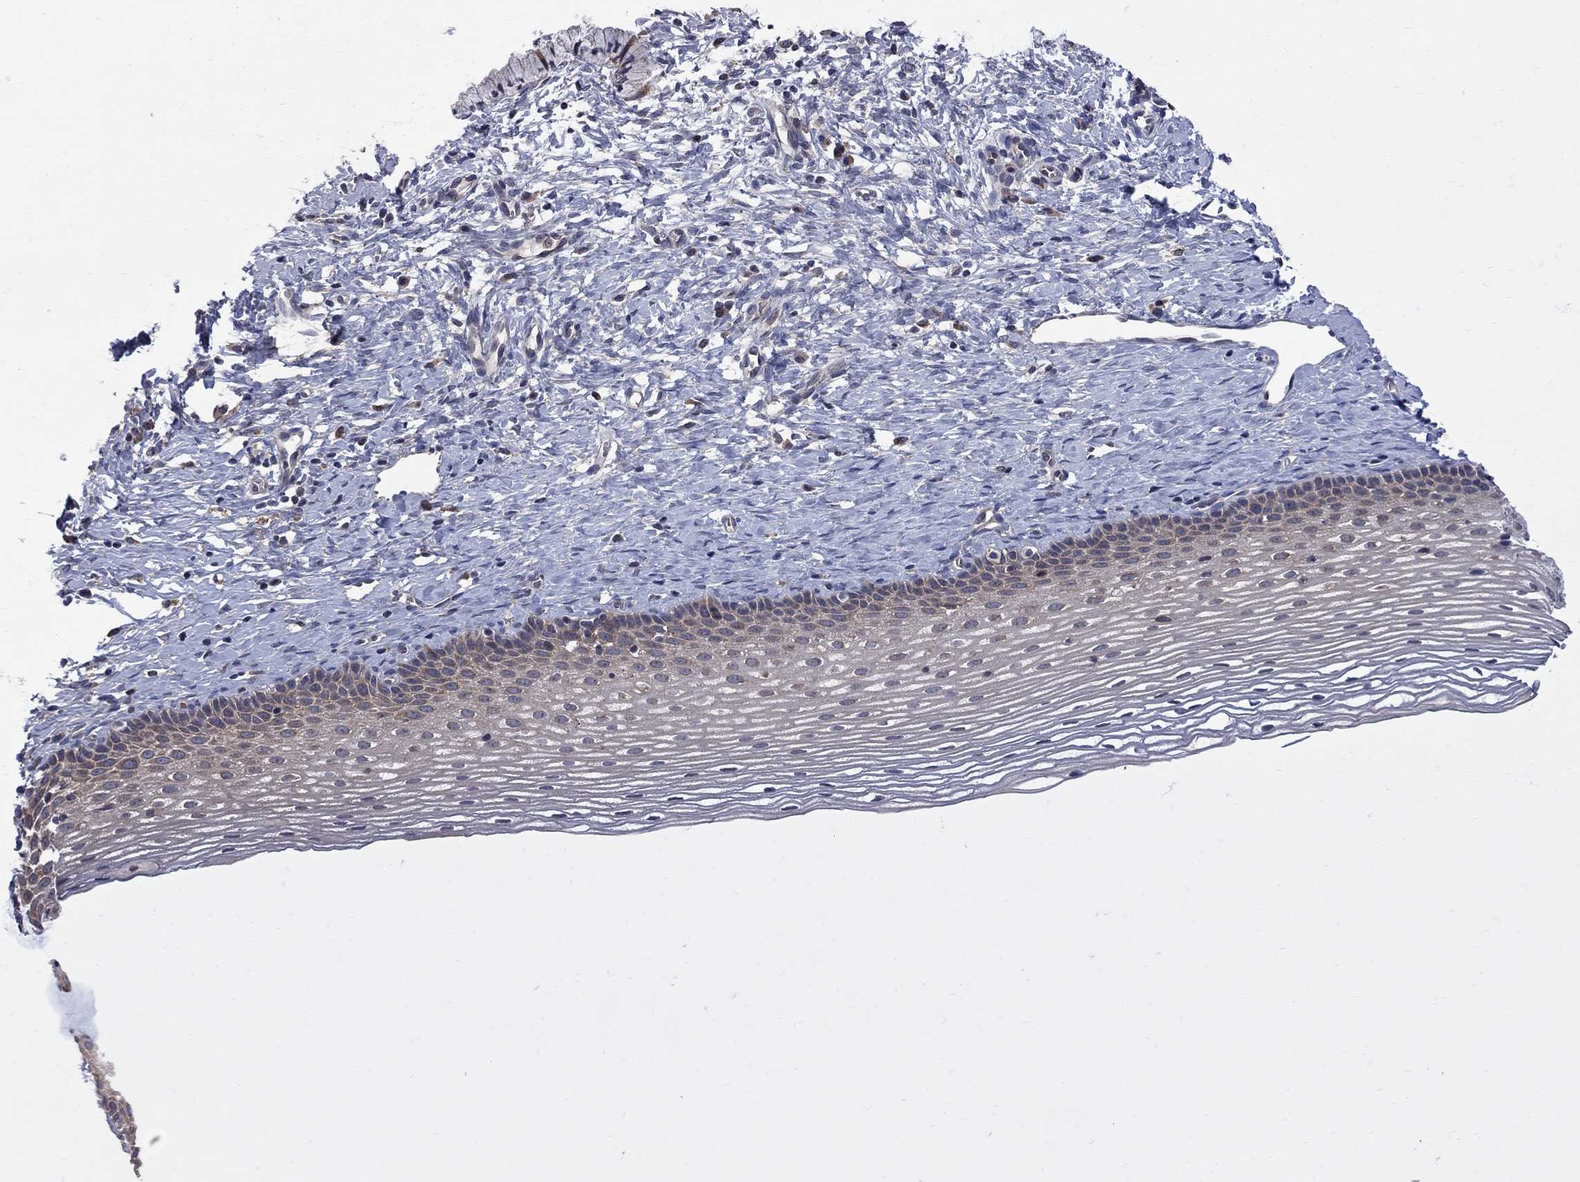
{"staining": {"intensity": "moderate", "quantity": "<25%", "location": "cytoplasmic/membranous"}, "tissue": "cervix", "cell_type": "Glandular cells", "image_type": "normal", "snomed": [{"axis": "morphology", "description": "Normal tissue, NOS"}, {"axis": "topography", "description": "Cervix"}], "caption": "Moderate cytoplasmic/membranous protein positivity is identified in about <25% of glandular cells in cervix. (IHC, brightfield microscopy, high magnification).", "gene": "CNOT11", "patient": {"sex": "female", "age": 39}}